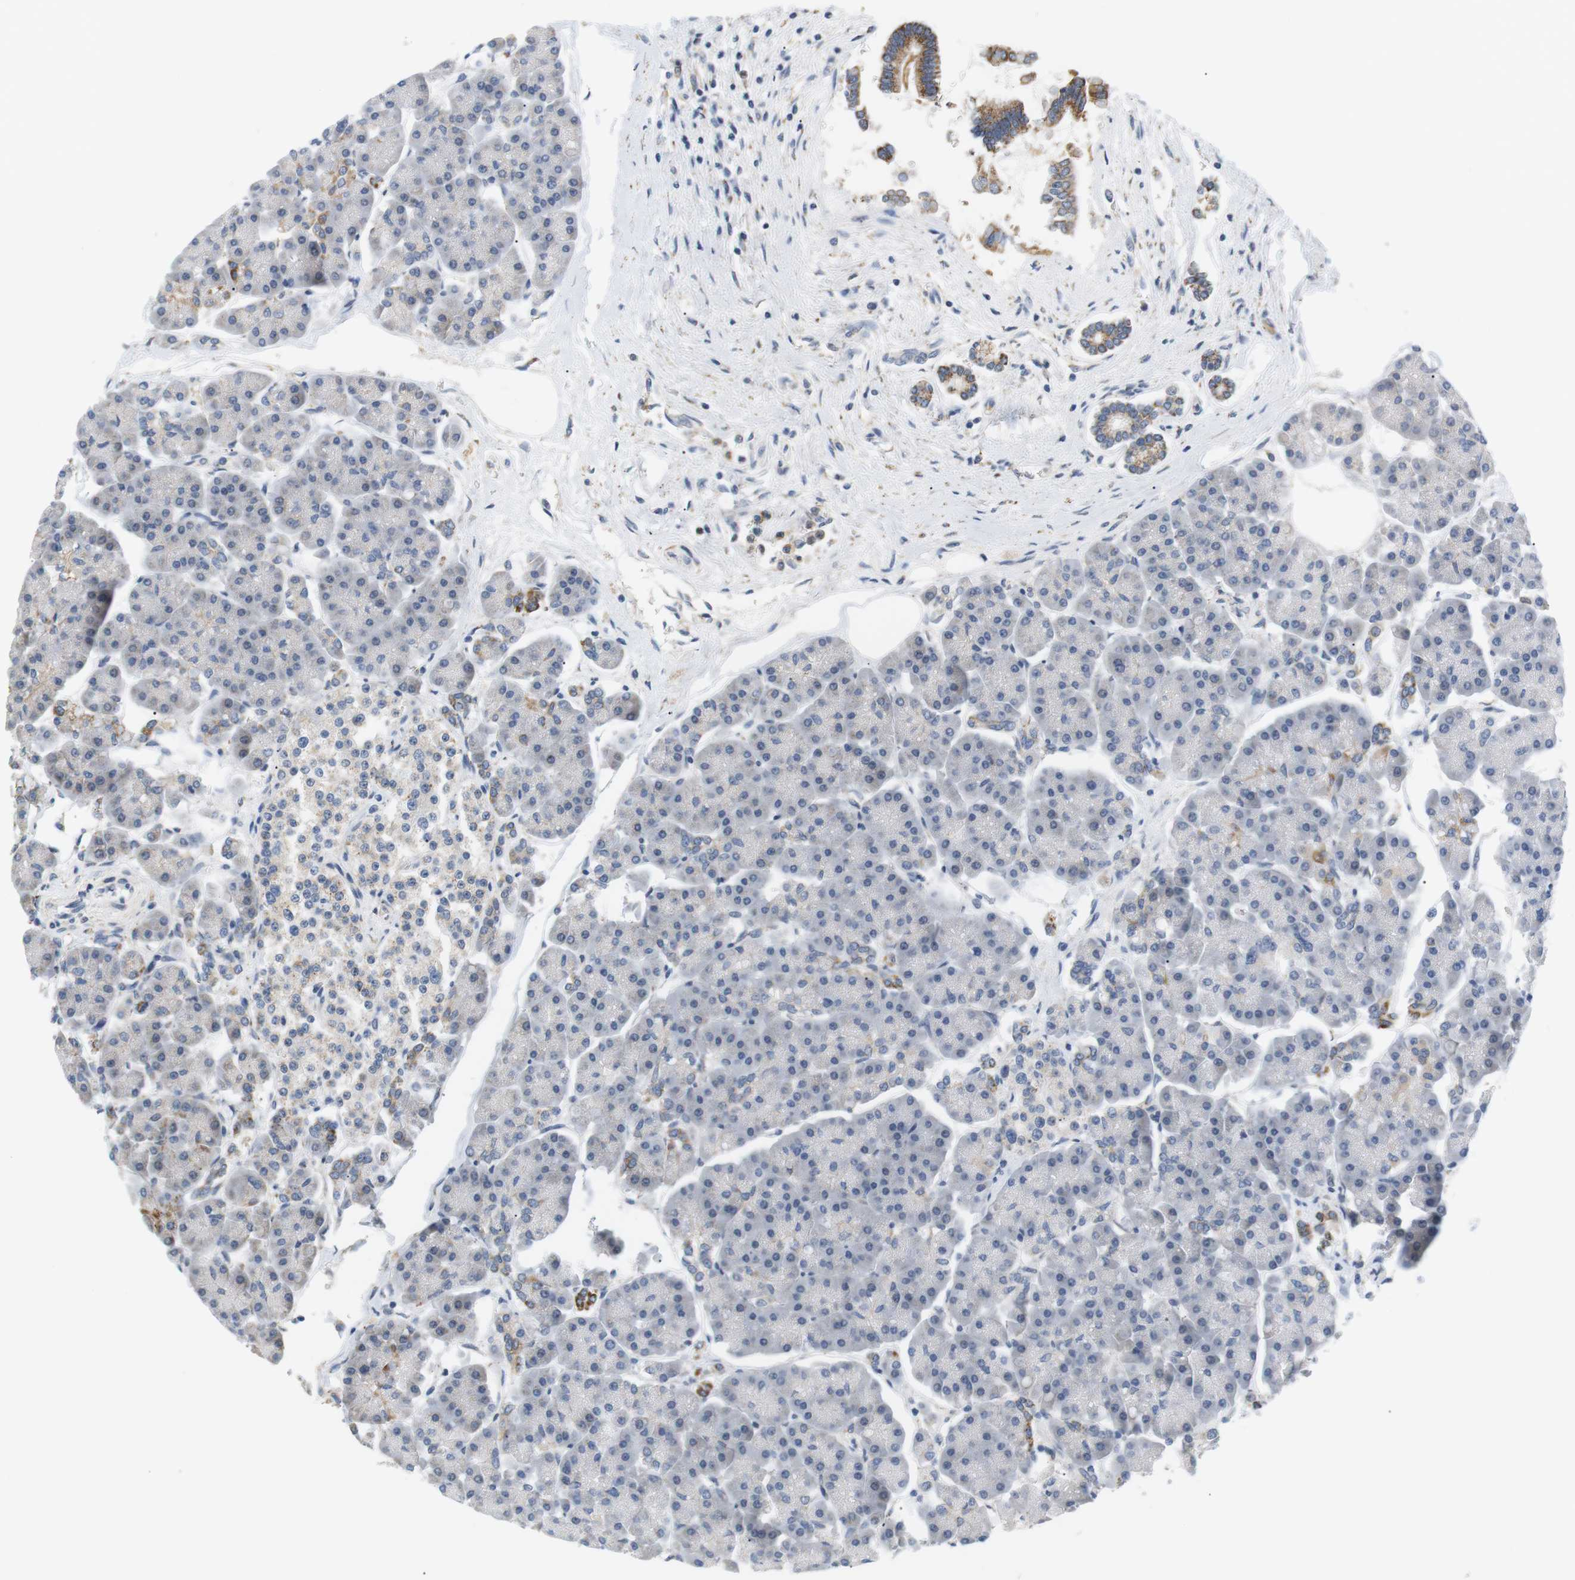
{"staining": {"intensity": "weak", "quantity": "<25%", "location": "cytoplasmic/membranous"}, "tissue": "pancreas", "cell_type": "Exocrine glandular cells", "image_type": "normal", "snomed": [{"axis": "morphology", "description": "Normal tissue, NOS"}, {"axis": "topography", "description": "Pancreas"}], "caption": "This histopathology image is of unremarkable pancreas stained with immunohistochemistry (IHC) to label a protein in brown with the nuclei are counter-stained blue. There is no positivity in exocrine glandular cells. The staining was performed using DAB (3,3'-diaminobenzidine) to visualize the protein expression in brown, while the nuclei were stained in blue with hematoxylin (Magnification: 20x).", "gene": "CD300E", "patient": {"sex": "female", "age": 70}}